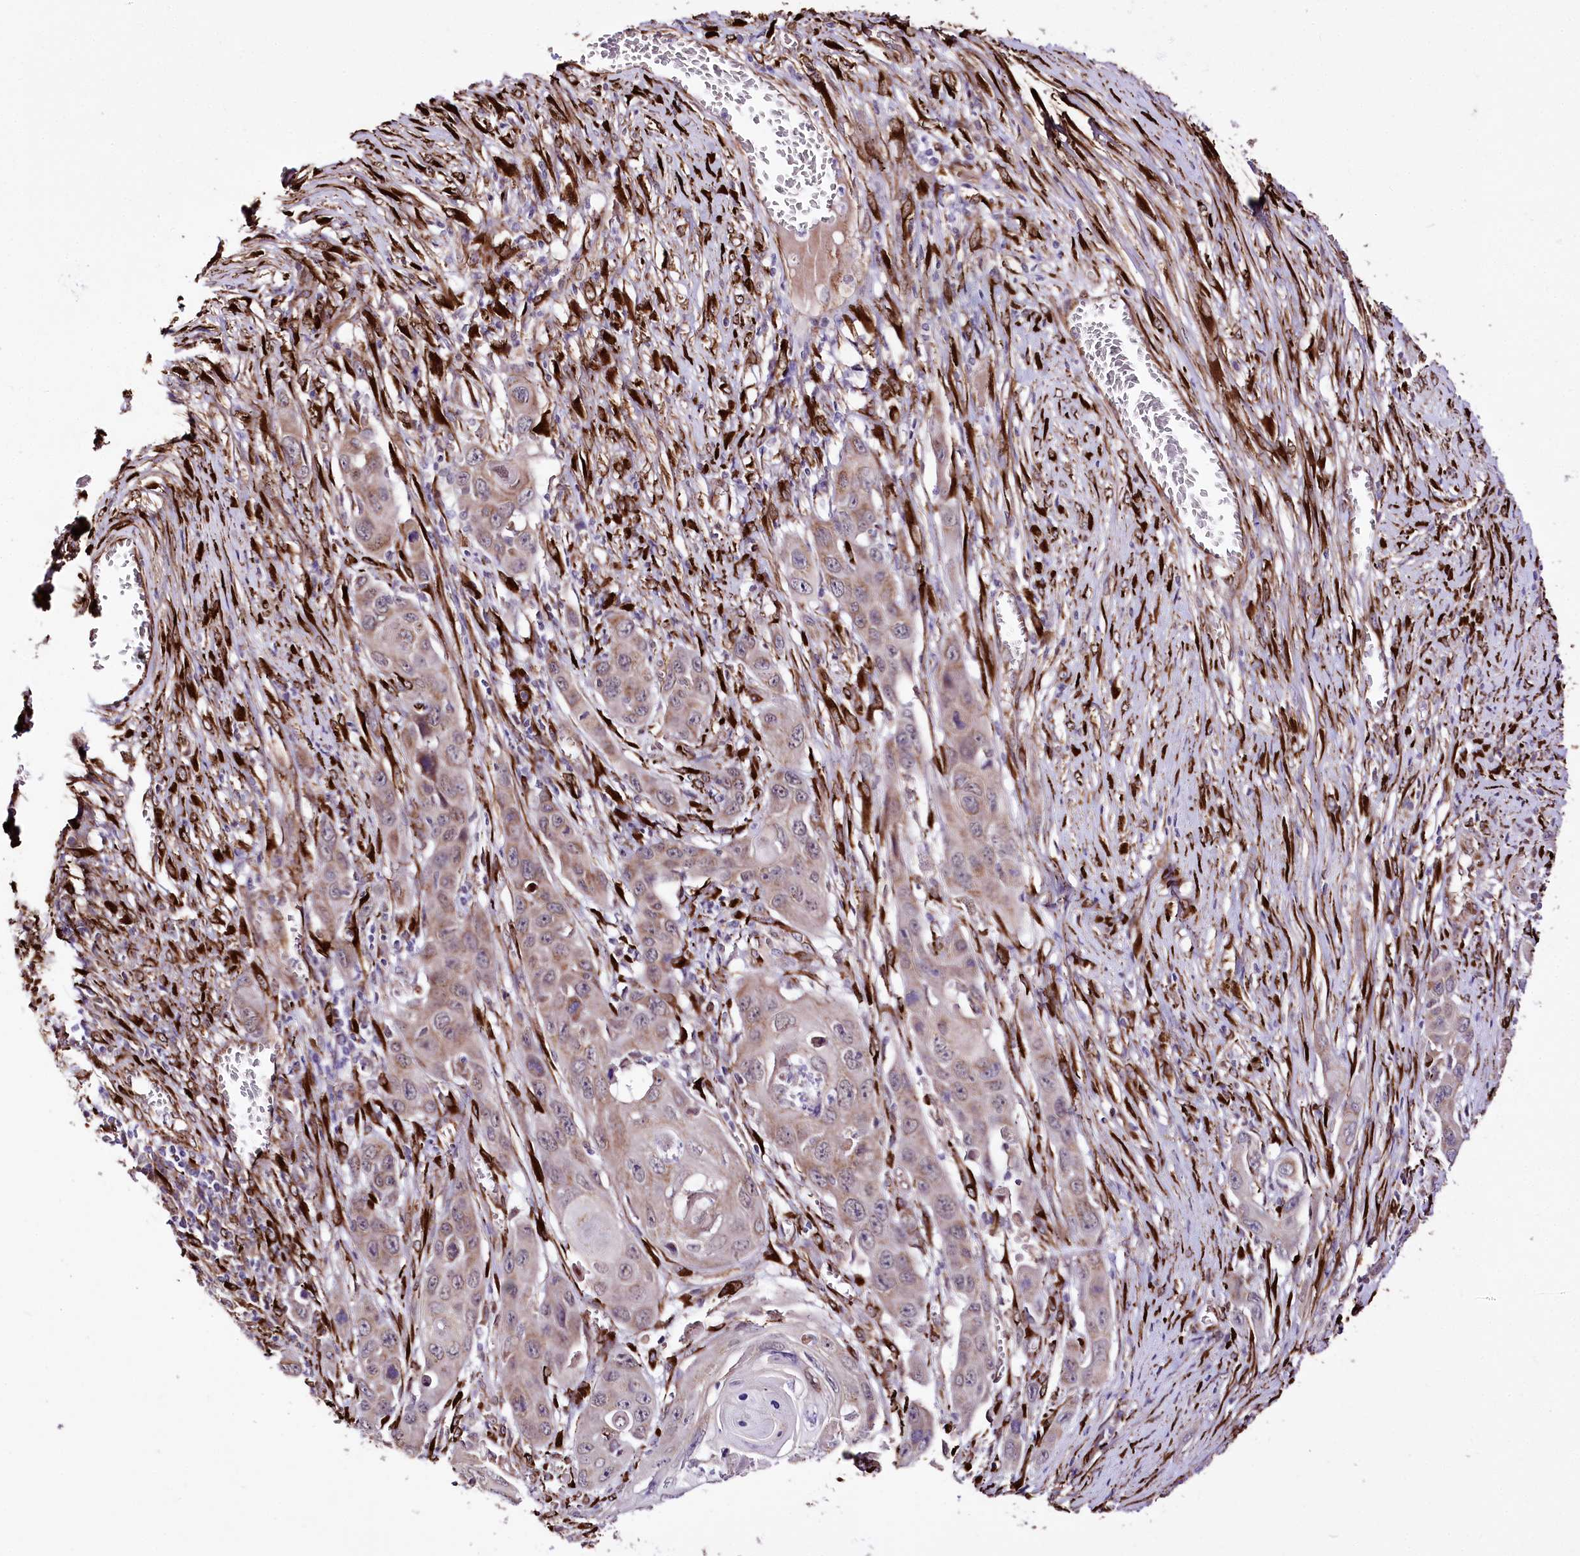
{"staining": {"intensity": "weak", "quantity": ">75%", "location": "cytoplasmic/membranous"}, "tissue": "skin cancer", "cell_type": "Tumor cells", "image_type": "cancer", "snomed": [{"axis": "morphology", "description": "Squamous cell carcinoma, NOS"}, {"axis": "topography", "description": "Skin"}], "caption": "IHC image of neoplastic tissue: human skin squamous cell carcinoma stained using immunohistochemistry (IHC) displays low levels of weak protein expression localized specifically in the cytoplasmic/membranous of tumor cells, appearing as a cytoplasmic/membranous brown color.", "gene": "WWC1", "patient": {"sex": "male", "age": 55}}